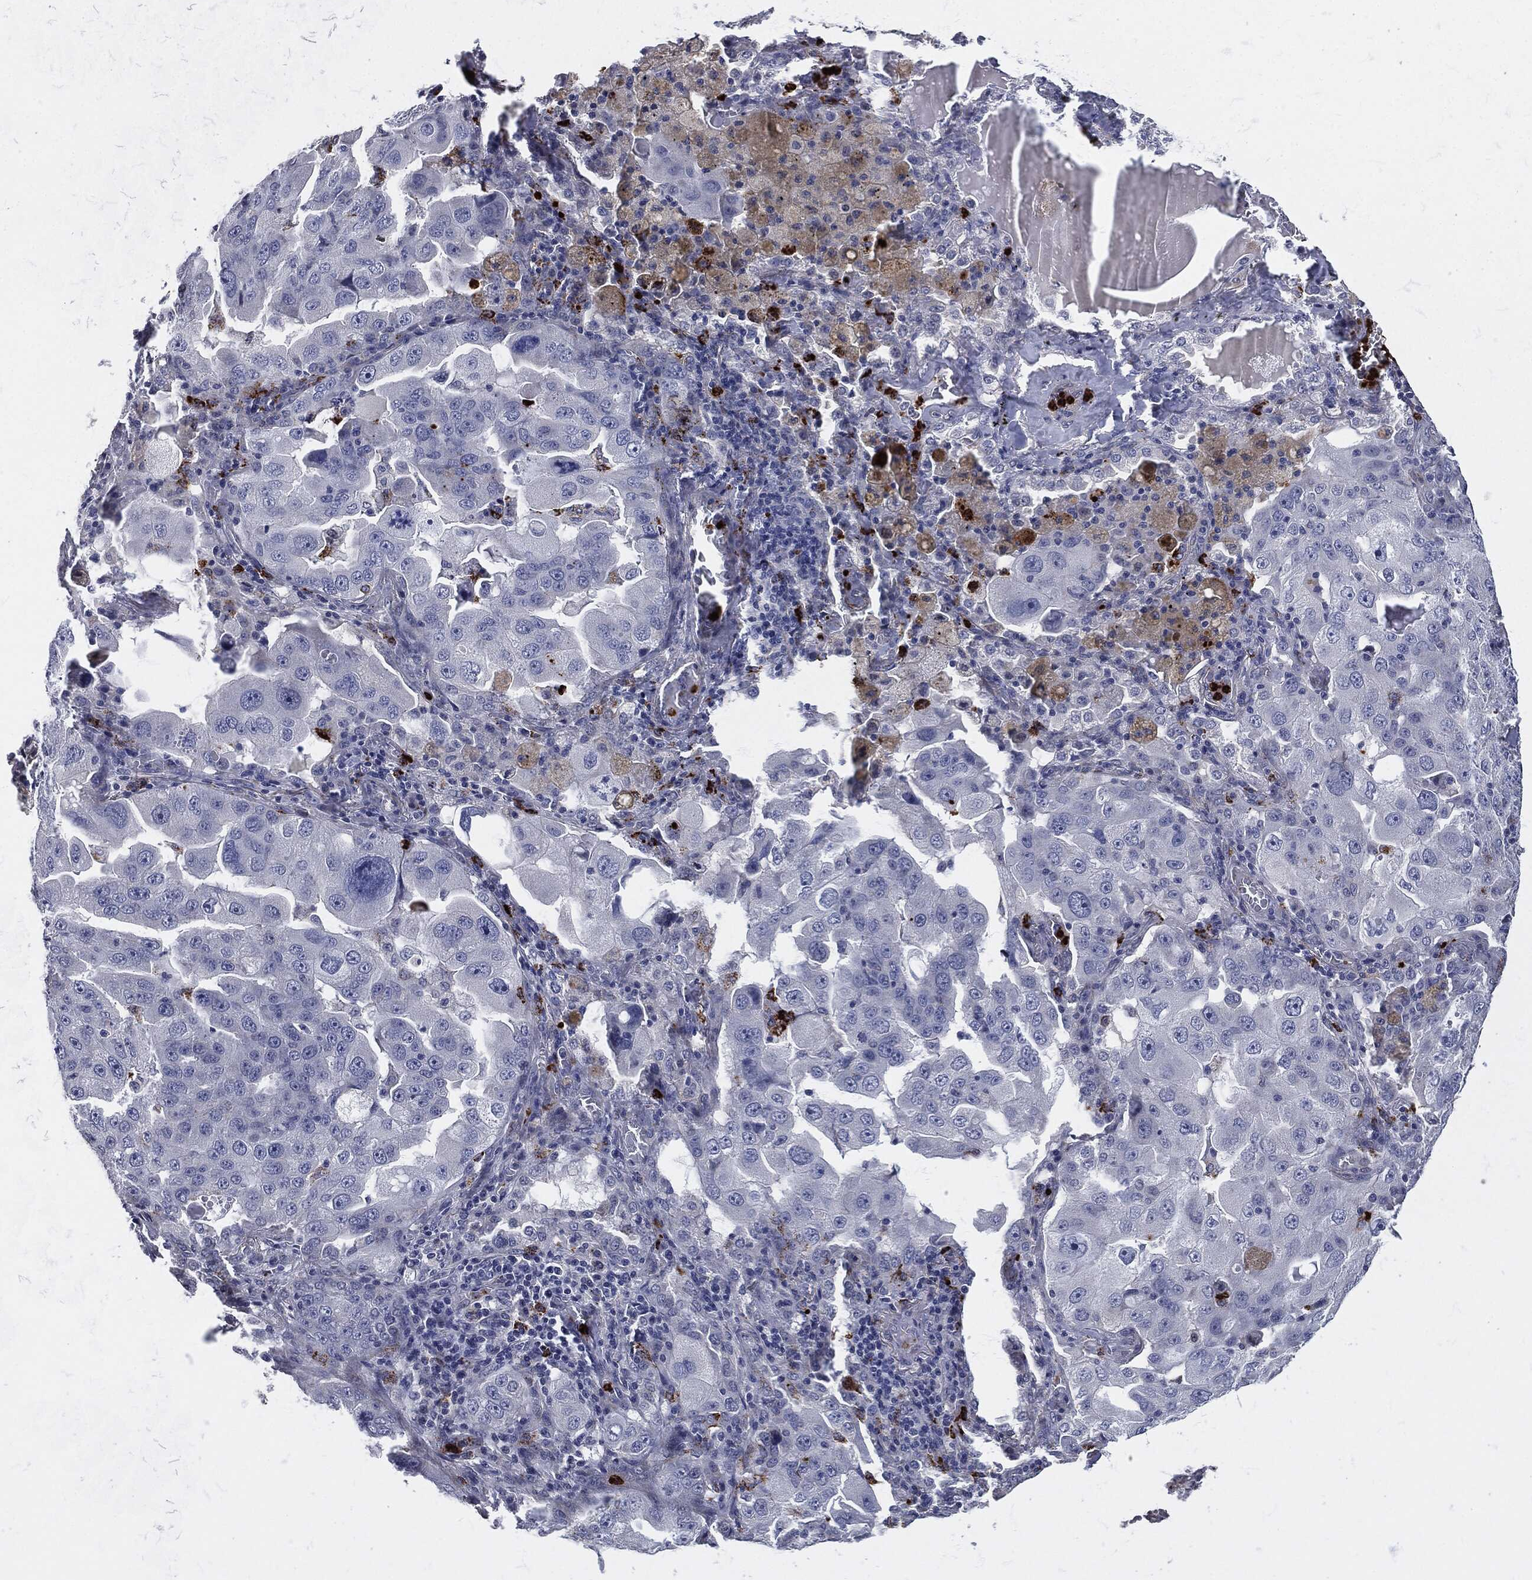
{"staining": {"intensity": "negative", "quantity": "none", "location": "none"}, "tissue": "lung cancer", "cell_type": "Tumor cells", "image_type": "cancer", "snomed": [{"axis": "morphology", "description": "Adenocarcinoma, NOS"}, {"axis": "topography", "description": "Lung"}], "caption": "Immunohistochemistry histopathology image of neoplastic tissue: lung cancer (adenocarcinoma) stained with DAB exhibits no significant protein staining in tumor cells.", "gene": "MPO", "patient": {"sex": "female", "age": 61}}